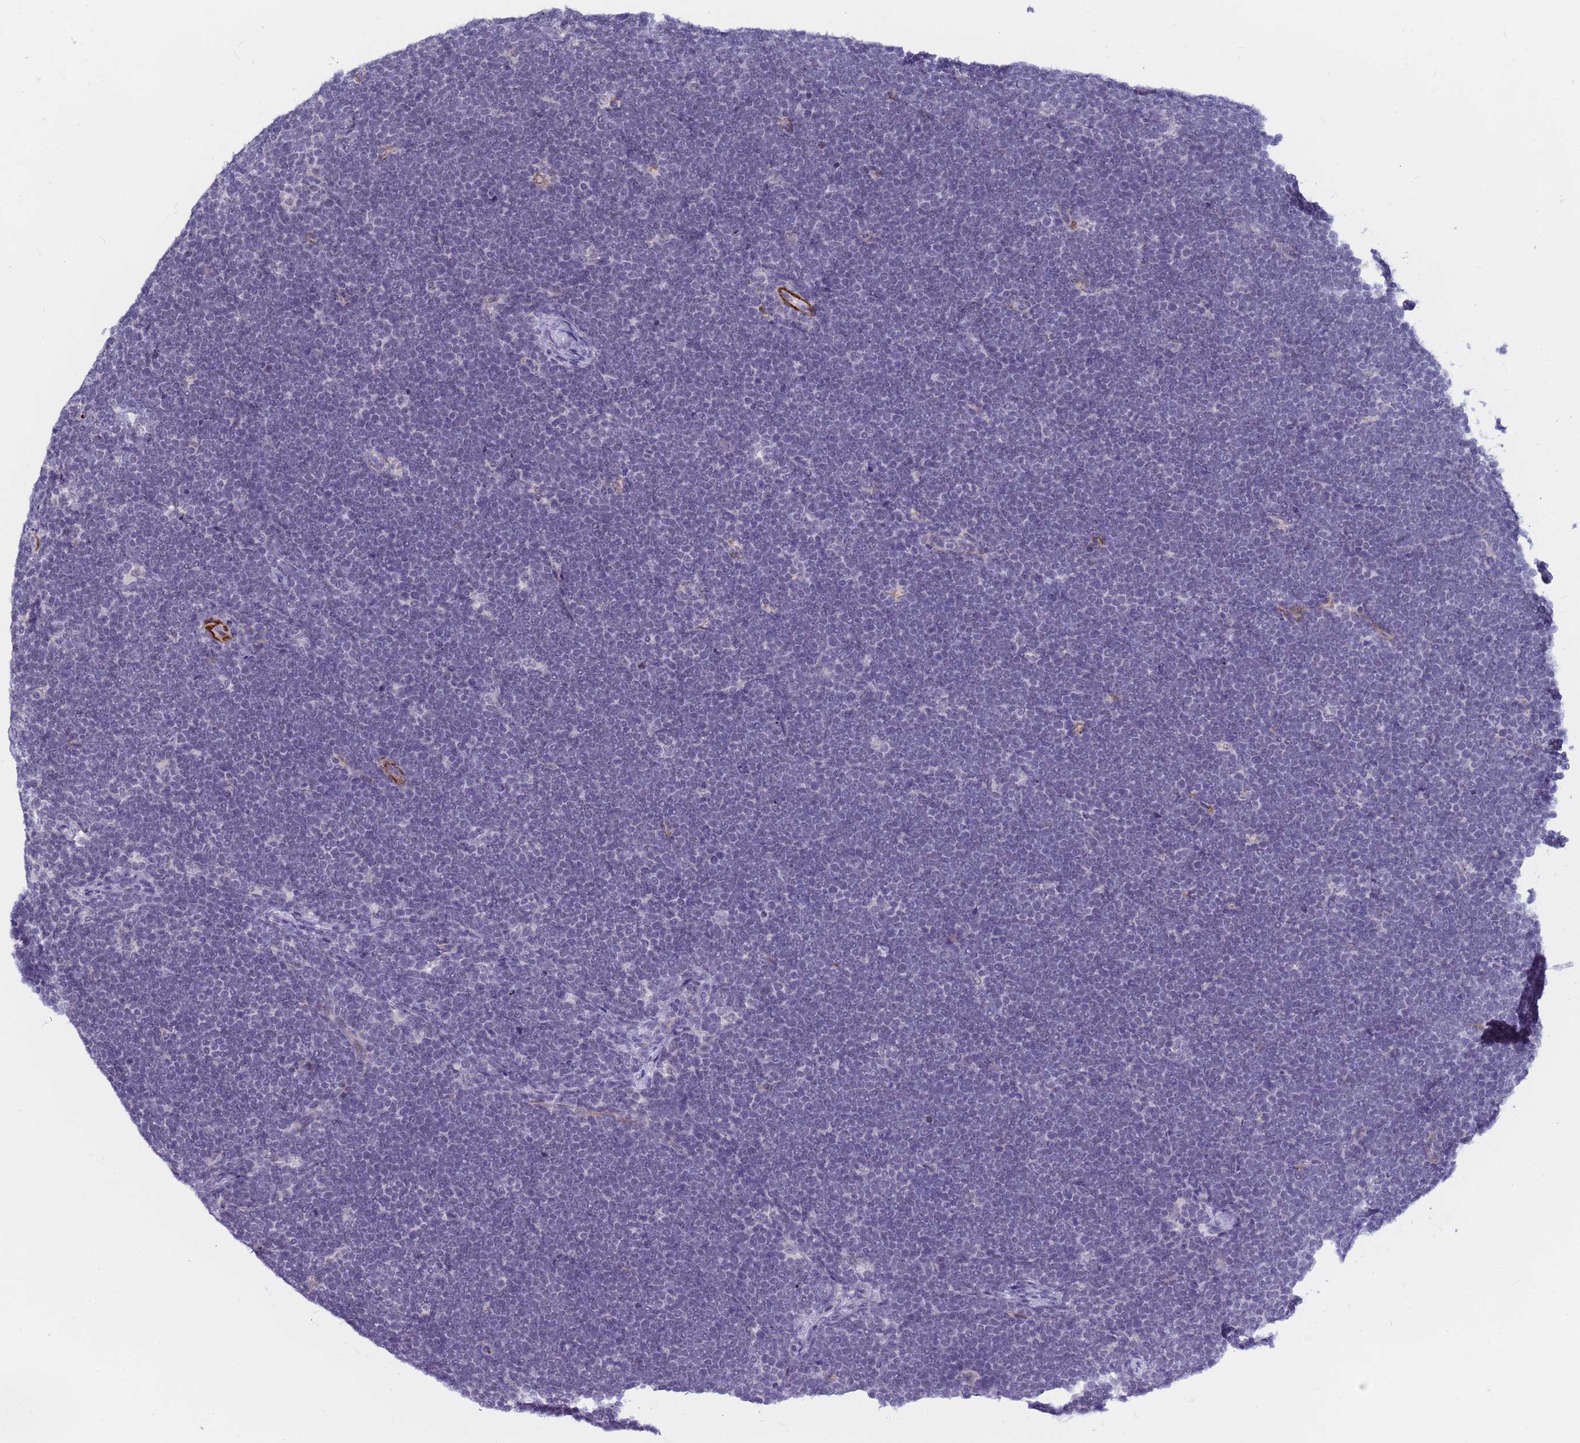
{"staining": {"intensity": "negative", "quantity": "none", "location": "none"}, "tissue": "lymphoma", "cell_type": "Tumor cells", "image_type": "cancer", "snomed": [{"axis": "morphology", "description": "Malignant lymphoma, non-Hodgkin's type, High grade"}, {"axis": "topography", "description": "Lymph node"}], "caption": "Immunohistochemistry photomicrograph of neoplastic tissue: human malignant lymphoma, non-Hodgkin's type (high-grade) stained with DAB (3,3'-diaminobenzidine) shows no significant protein positivity in tumor cells.", "gene": "CXorf65", "patient": {"sex": "male", "age": 13}}